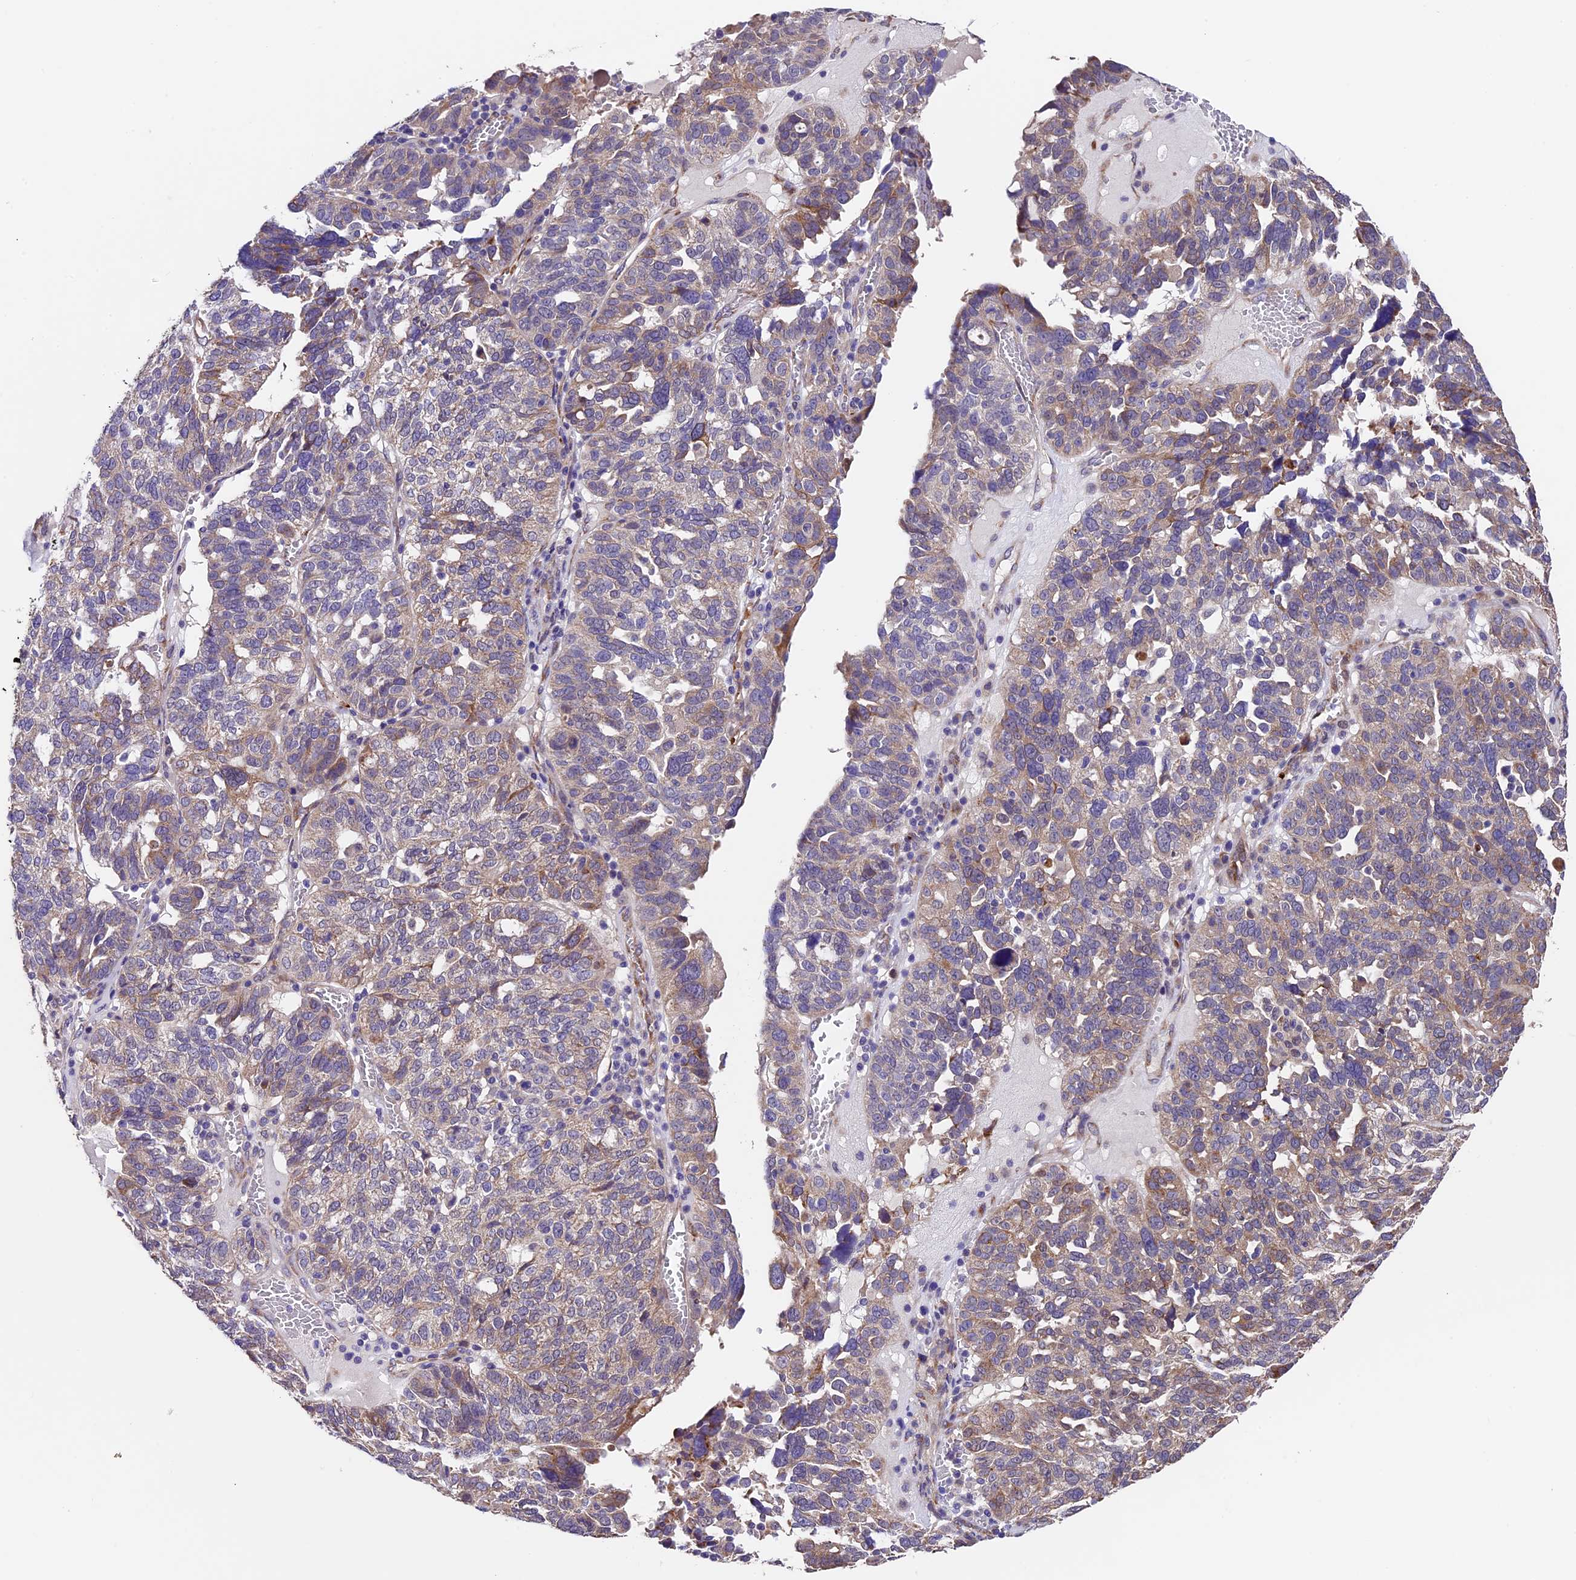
{"staining": {"intensity": "moderate", "quantity": "<25%", "location": "cytoplasmic/membranous"}, "tissue": "ovarian cancer", "cell_type": "Tumor cells", "image_type": "cancer", "snomed": [{"axis": "morphology", "description": "Cystadenocarcinoma, serous, NOS"}, {"axis": "topography", "description": "Ovary"}], "caption": "Brown immunohistochemical staining in human ovarian serous cystadenocarcinoma exhibits moderate cytoplasmic/membranous expression in approximately <25% of tumor cells. Using DAB (brown) and hematoxylin (blue) stains, captured at high magnification using brightfield microscopy.", "gene": "LSM7", "patient": {"sex": "female", "age": 59}}